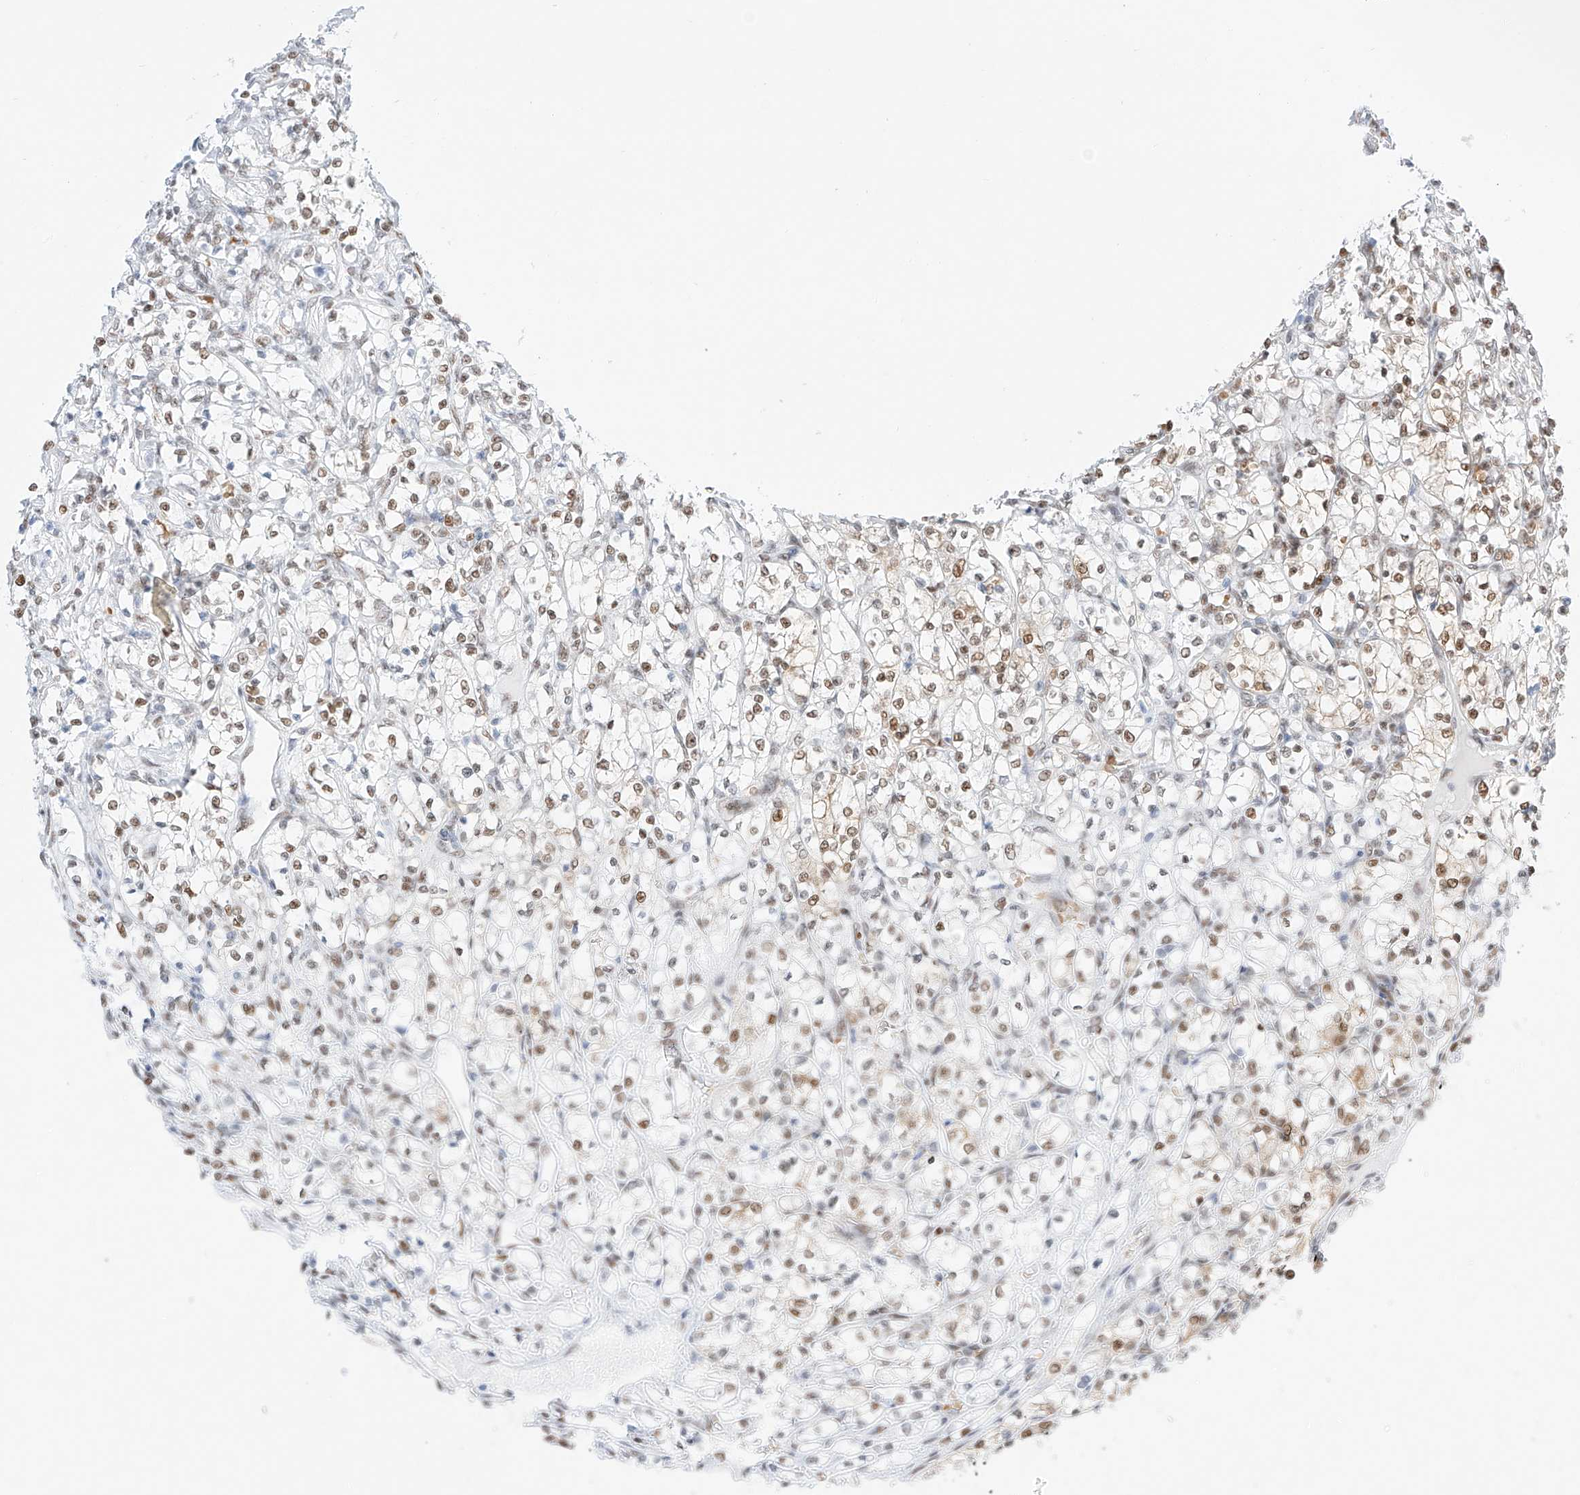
{"staining": {"intensity": "strong", "quantity": ">75%", "location": "nuclear"}, "tissue": "renal cancer", "cell_type": "Tumor cells", "image_type": "cancer", "snomed": [{"axis": "morphology", "description": "Adenocarcinoma, NOS"}, {"axis": "topography", "description": "Kidney"}], "caption": "Strong nuclear expression for a protein is appreciated in about >75% of tumor cells of renal cancer using immunohistochemistry.", "gene": "APIP", "patient": {"sex": "female", "age": 69}}